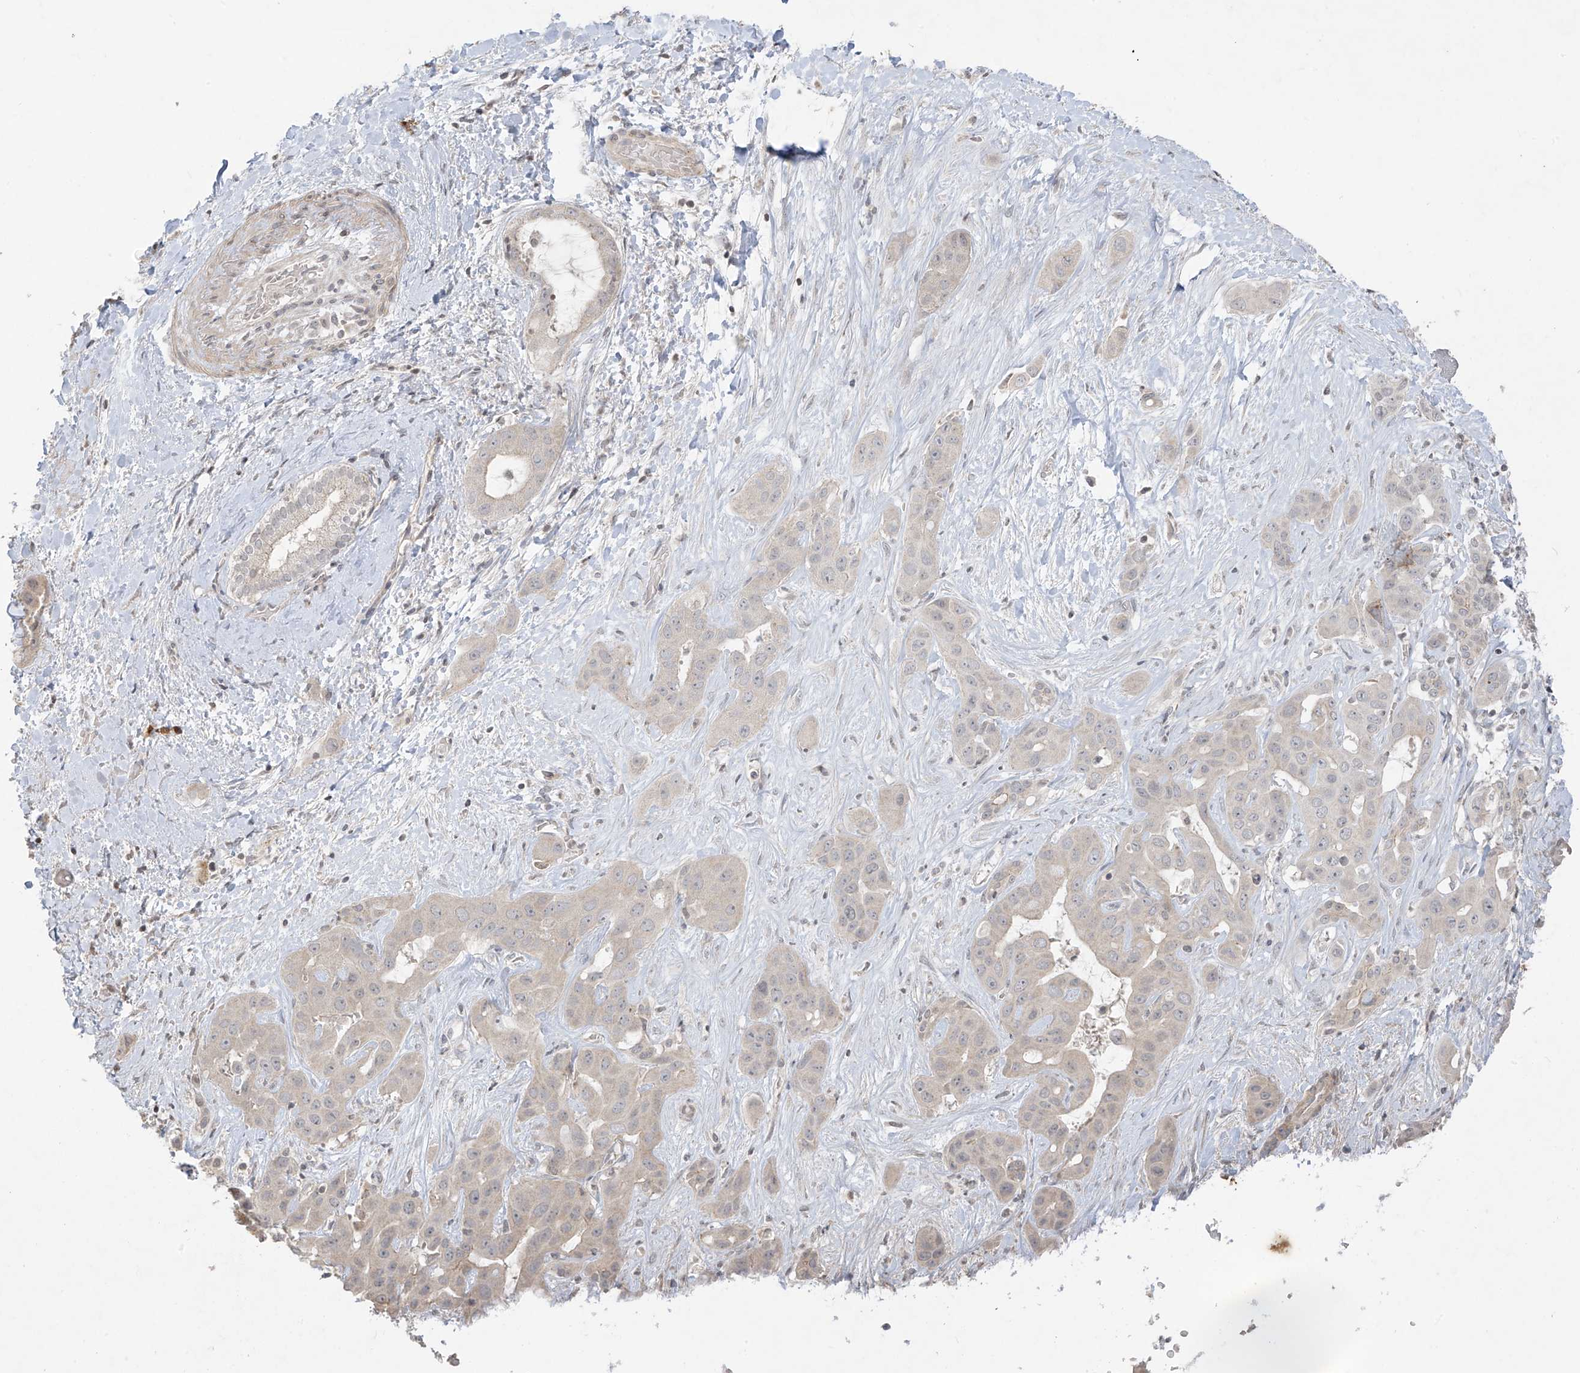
{"staining": {"intensity": "weak", "quantity": "<25%", "location": "cytoplasmic/membranous"}, "tissue": "liver cancer", "cell_type": "Tumor cells", "image_type": "cancer", "snomed": [{"axis": "morphology", "description": "Cholangiocarcinoma"}, {"axis": "topography", "description": "Liver"}], "caption": "DAB (3,3'-diaminobenzidine) immunohistochemical staining of cholangiocarcinoma (liver) shows no significant positivity in tumor cells. Nuclei are stained in blue.", "gene": "DGKQ", "patient": {"sex": "female", "age": 52}}